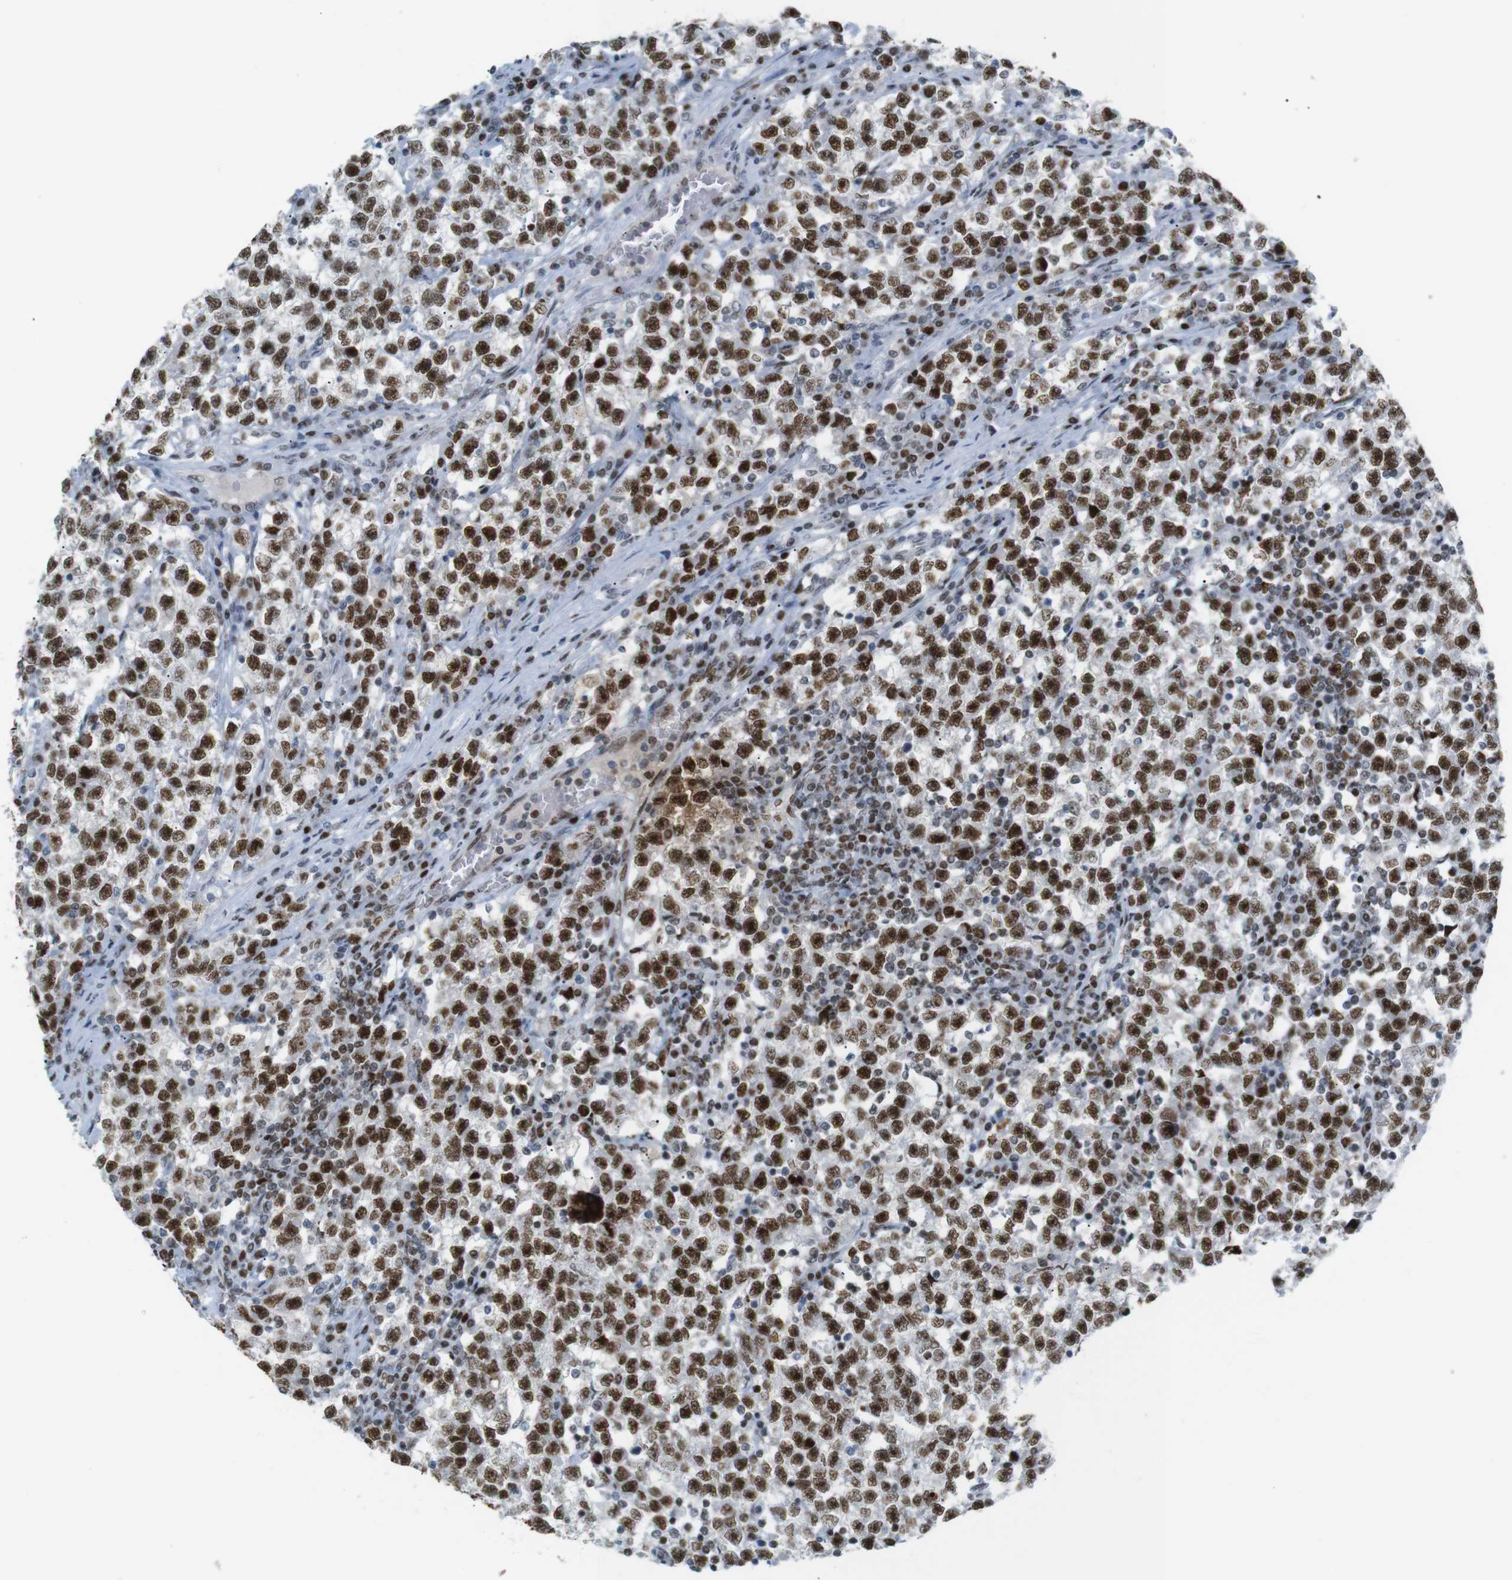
{"staining": {"intensity": "strong", "quantity": ">75%", "location": "nuclear"}, "tissue": "testis cancer", "cell_type": "Tumor cells", "image_type": "cancer", "snomed": [{"axis": "morphology", "description": "Seminoma, NOS"}, {"axis": "topography", "description": "Testis"}], "caption": "Immunohistochemical staining of testis cancer (seminoma) reveals high levels of strong nuclear staining in about >75% of tumor cells.", "gene": "RIOX2", "patient": {"sex": "male", "age": 22}}